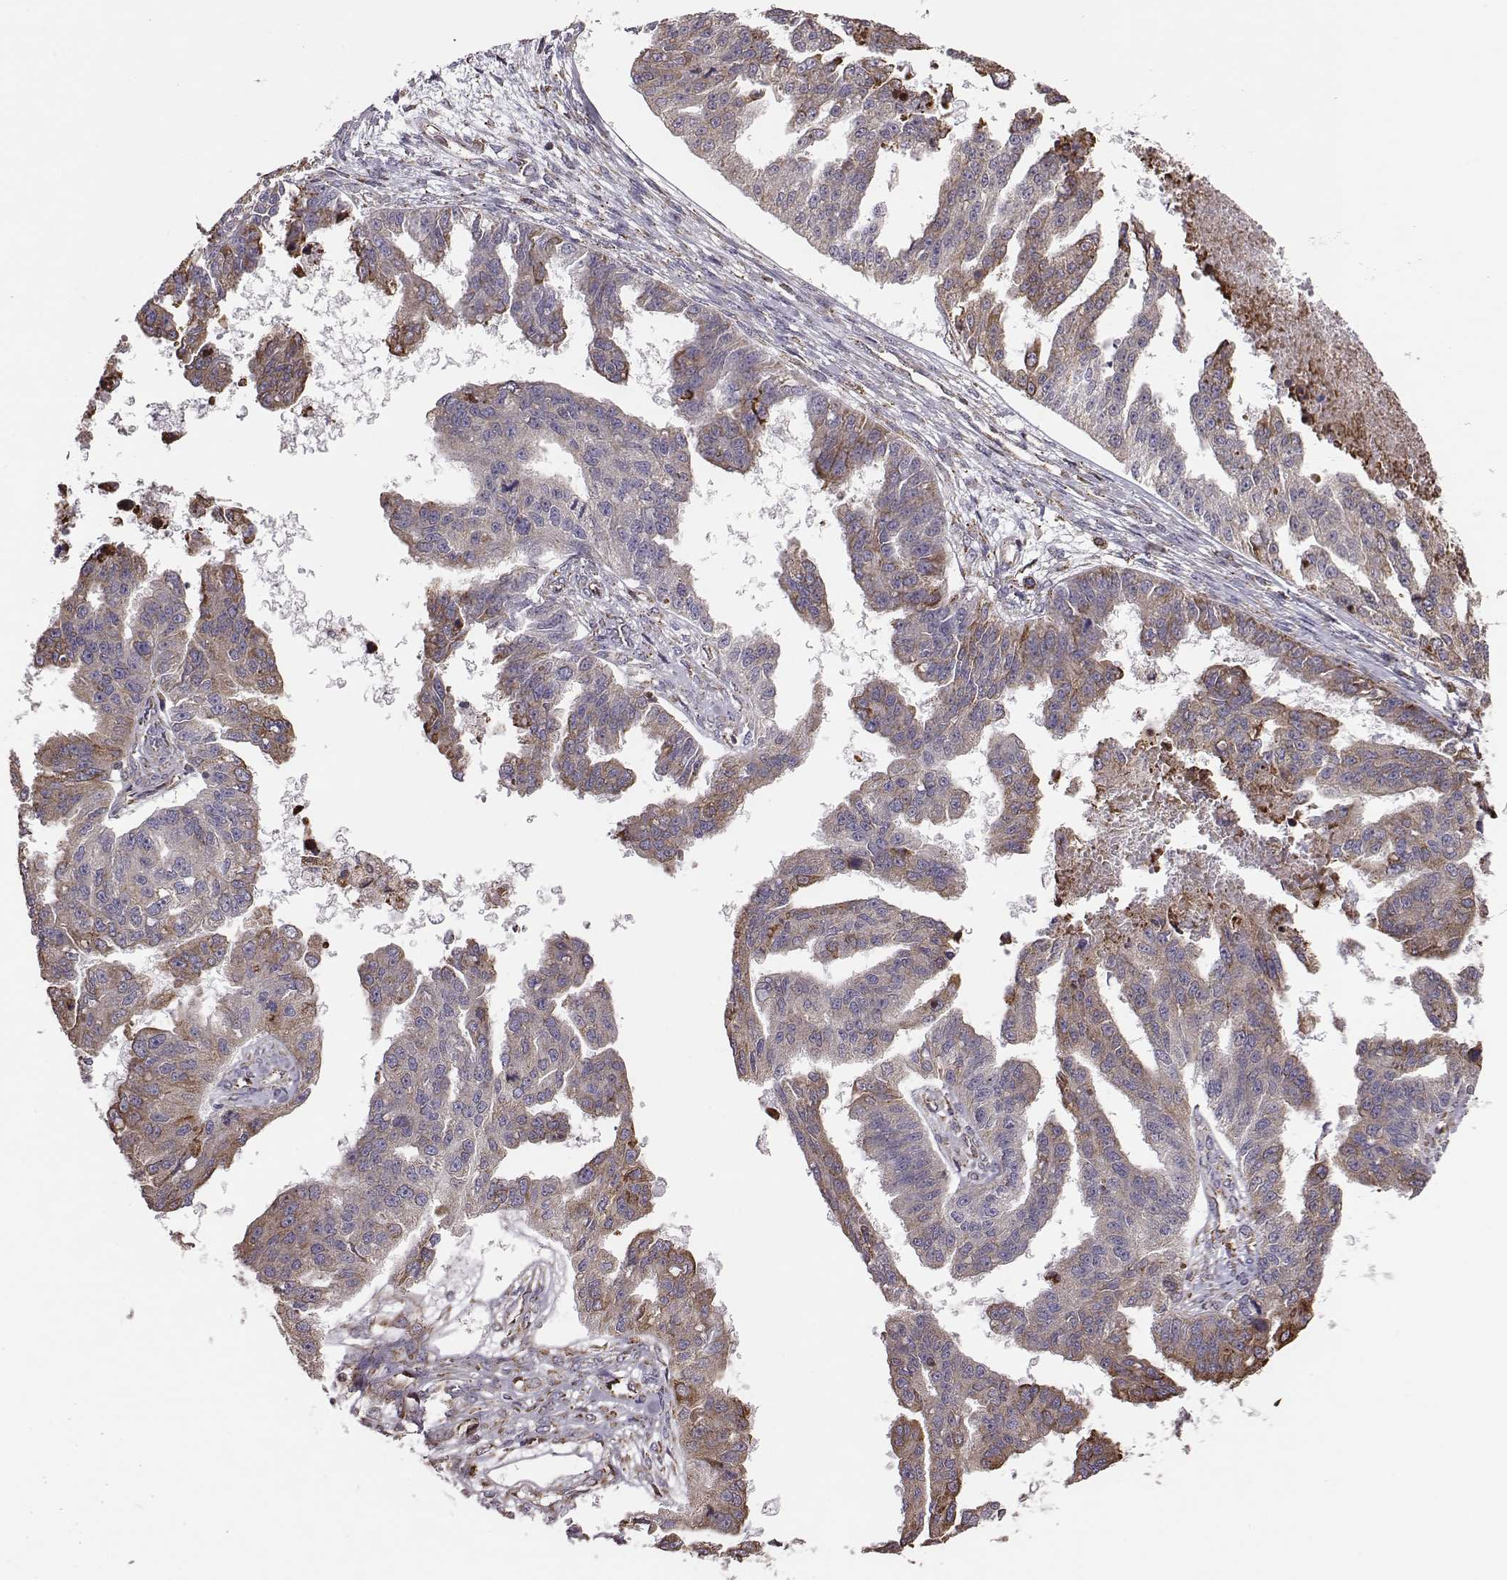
{"staining": {"intensity": "moderate", "quantity": ">75%", "location": "cytoplasmic/membranous"}, "tissue": "ovarian cancer", "cell_type": "Tumor cells", "image_type": "cancer", "snomed": [{"axis": "morphology", "description": "Cystadenocarcinoma, serous, NOS"}, {"axis": "topography", "description": "Ovary"}], "caption": "Immunohistochemistry staining of ovarian serous cystadenocarcinoma, which displays medium levels of moderate cytoplasmic/membranous positivity in approximately >75% of tumor cells indicating moderate cytoplasmic/membranous protein positivity. The staining was performed using DAB (brown) for protein detection and nuclei were counterstained in hematoxylin (blue).", "gene": "SELENOI", "patient": {"sex": "female", "age": 58}}